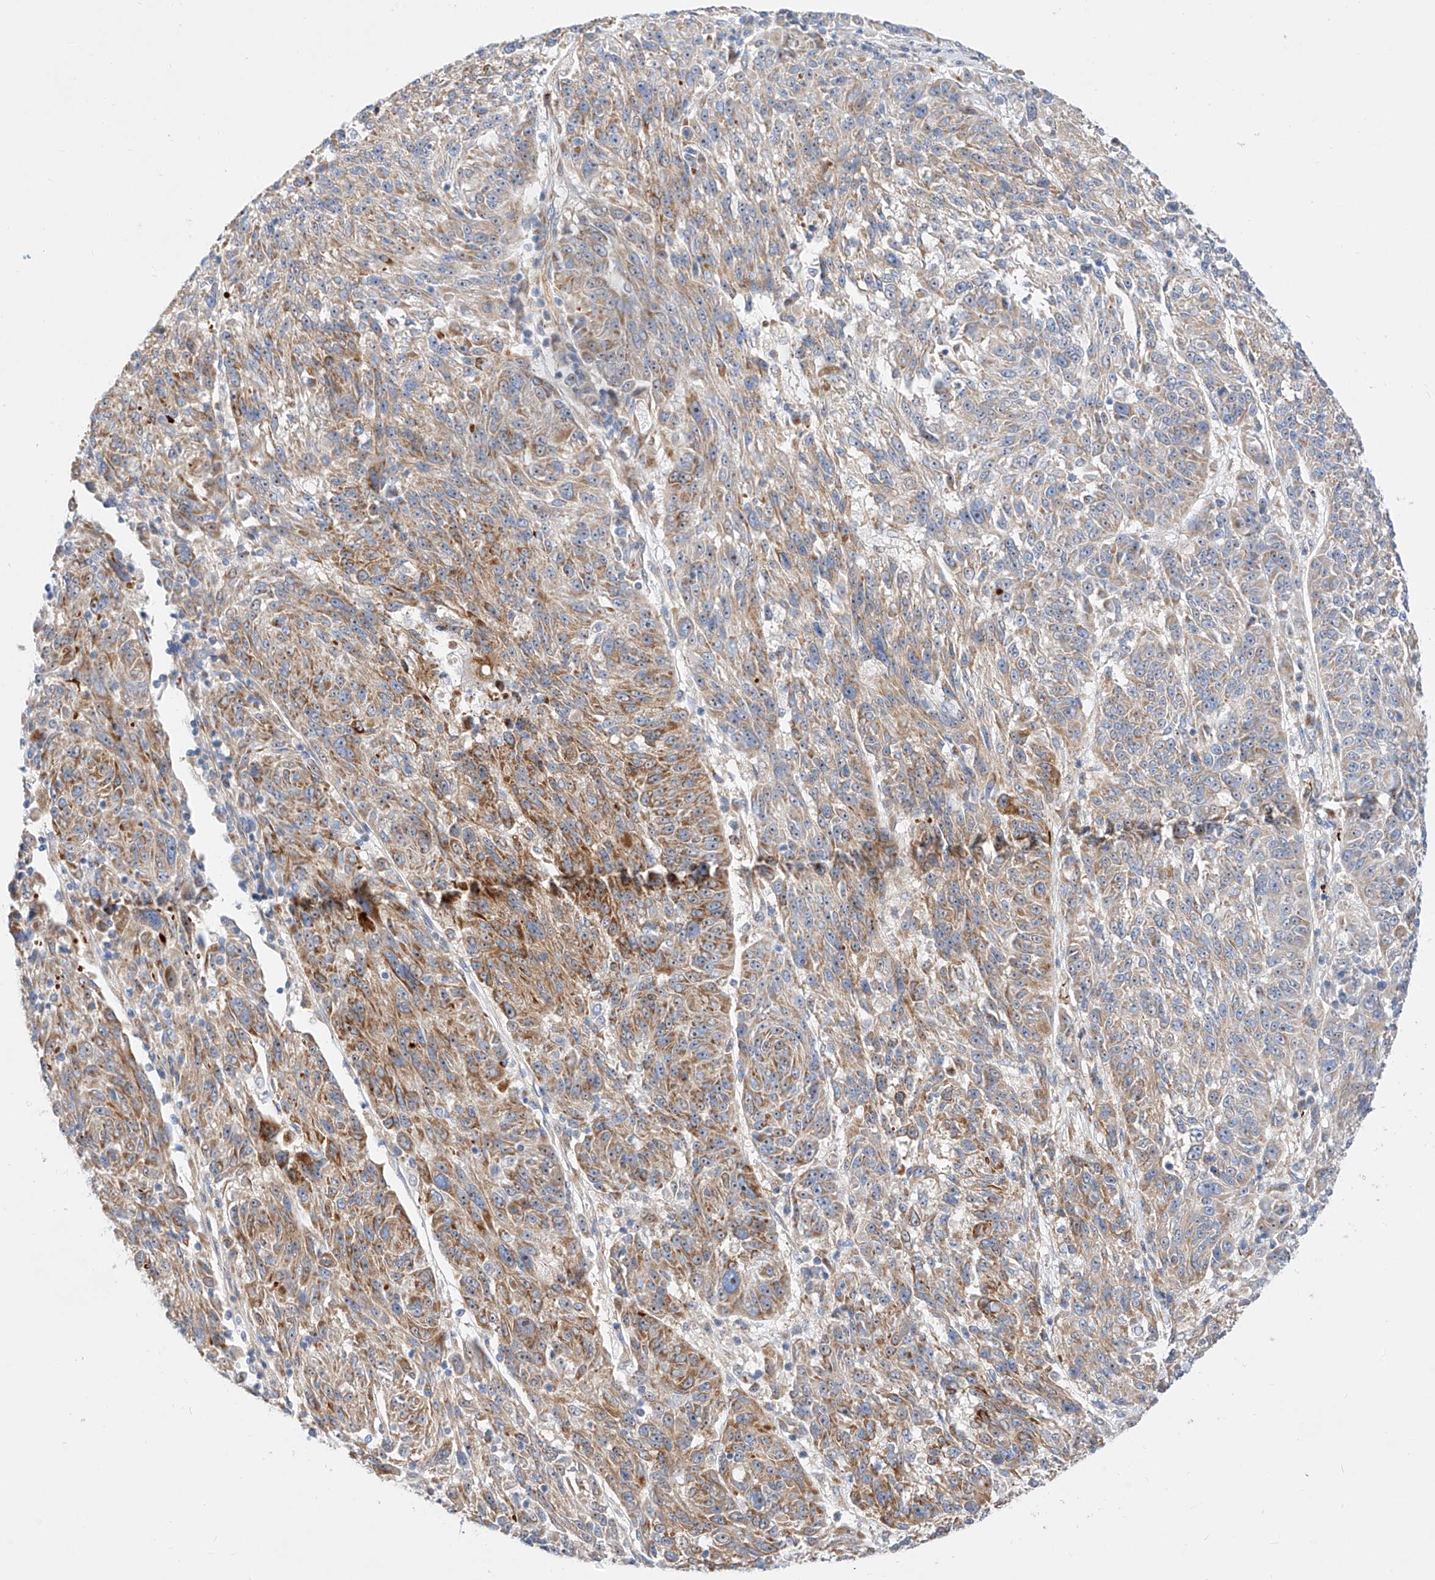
{"staining": {"intensity": "moderate", "quantity": "25%-75%", "location": "cytoplasmic/membranous"}, "tissue": "melanoma", "cell_type": "Tumor cells", "image_type": "cancer", "snomed": [{"axis": "morphology", "description": "Malignant melanoma, NOS"}, {"axis": "topography", "description": "Skin"}], "caption": "Protein staining by immunohistochemistry (IHC) demonstrates moderate cytoplasmic/membranous staining in about 25%-75% of tumor cells in melanoma. The staining is performed using DAB (3,3'-diaminobenzidine) brown chromogen to label protein expression. The nuclei are counter-stained blue using hematoxylin.", "gene": "CST9", "patient": {"sex": "male", "age": 53}}